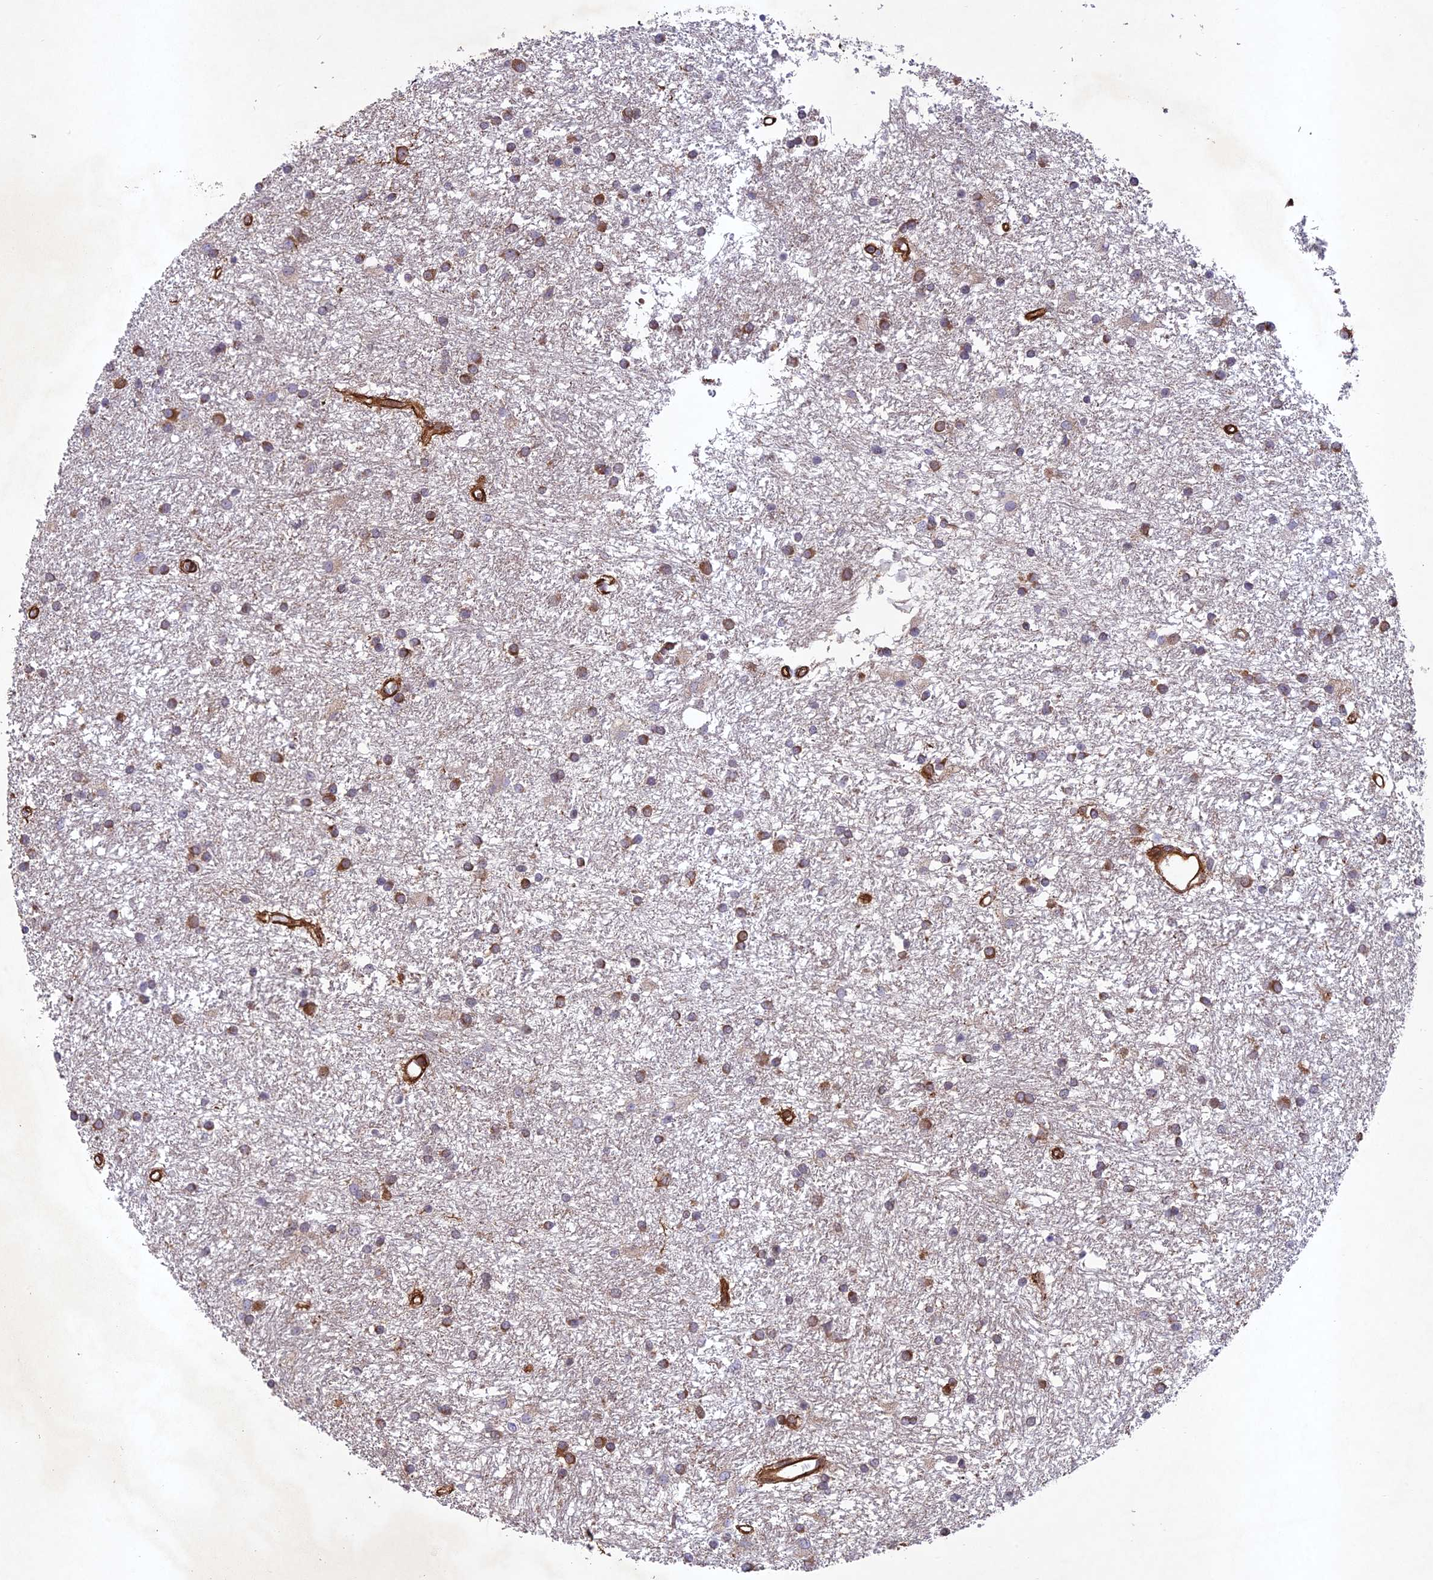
{"staining": {"intensity": "moderate", "quantity": "25%-75%", "location": "cytoplasmic/membranous"}, "tissue": "glioma", "cell_type": "Tumor cells", "image_type": "cancer", "snomed": [{"axis": "morphology", "description": "Glioma, malignant, High grade"}, {"axis": "topography", "description": "Brain"}], "caption": "Protein expression analysis of human glioma reveals moderate cytoplasmic/membranous positivity in approximately 25%-75% of tumor cells.", "gene": "TNS1", "patient": {"sex": "male", "age": 77}}